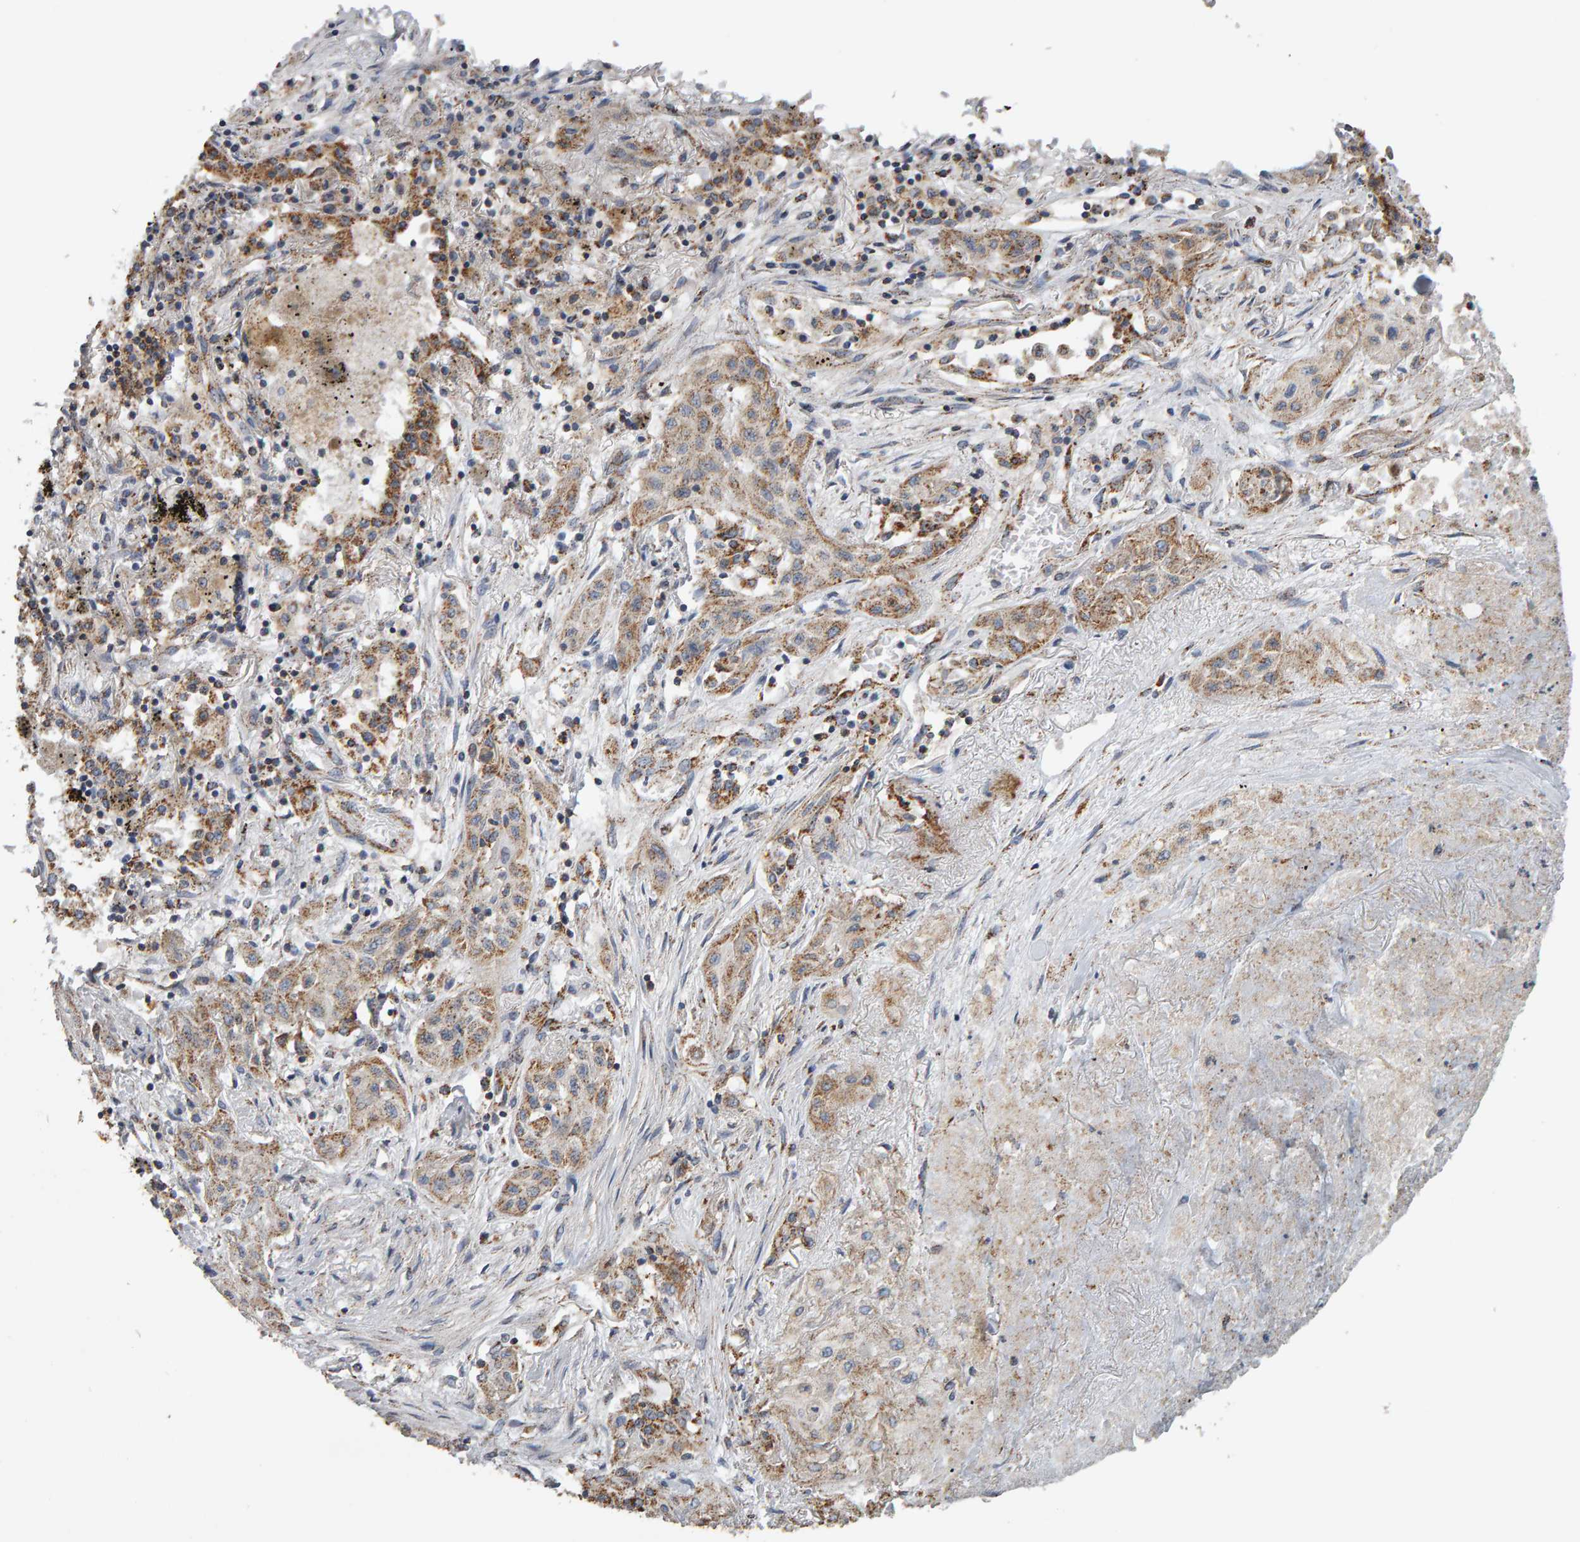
{"staining": {"intensity": "weak", "quantity": ">75%", "location": "cytoplasmic/membranous"}, "tissue": "lung cancer", "cell_type": "Tumor cells", "image_type": "cancer", "snomed": [{"axis": "morphology", "description": "Squamous cell carcinoma, NOS"}, {"axis": "topography", "description": "Lung"}], "caption": "Tumor cells exhibit low levels of weak cytoplasmic/membranous staining in about >75% of cells in human lung cancer (squamous cell carcinoma). Immunohistochemistry stains the protein in brown and the nuclei are stained blue.", "gene": "TOM1L1", "patient": {"sex": "female", "age": 47}}